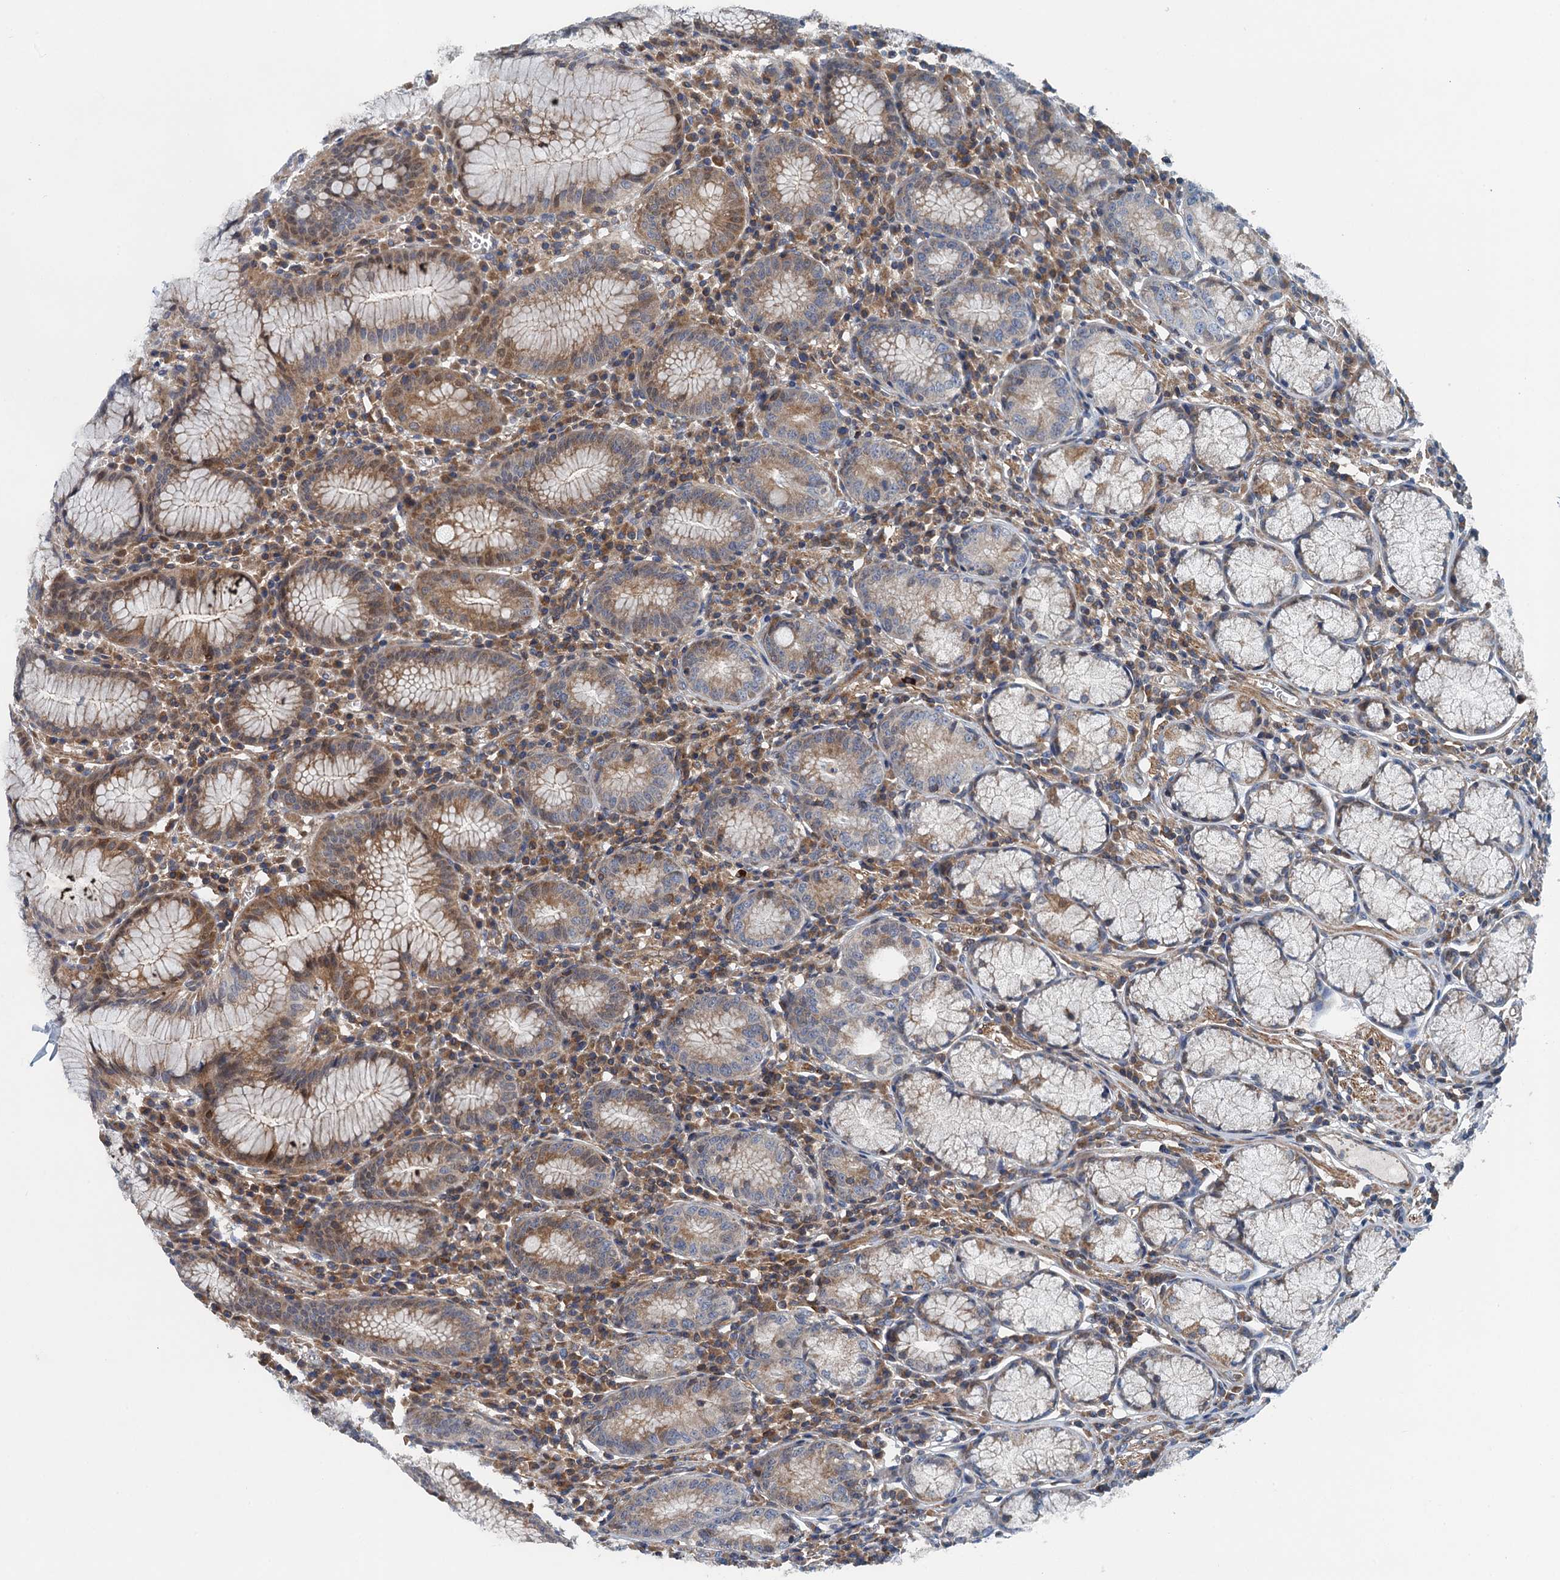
{"staining": {"intensity": "moderate", "quantity": "25%-75%", "location": "cytoplasmic/membranous"}, "tissue": "stomach", "cell_type": "Glandular cells", "image_type": "normal", "snomed": [{"axis": "morphology", "description": "Normal tissue, NOS"}, {"axis": "topography", "description": "Stomach"}], "caption": "Immunohistochemical staining of normal human stomach reveals moderate cytoplasmic/membranous protein expression in about 25%-75% of glandular cells.", "gene": "PPP1R14D", "patient": {"sex": "male", "age": 55}}